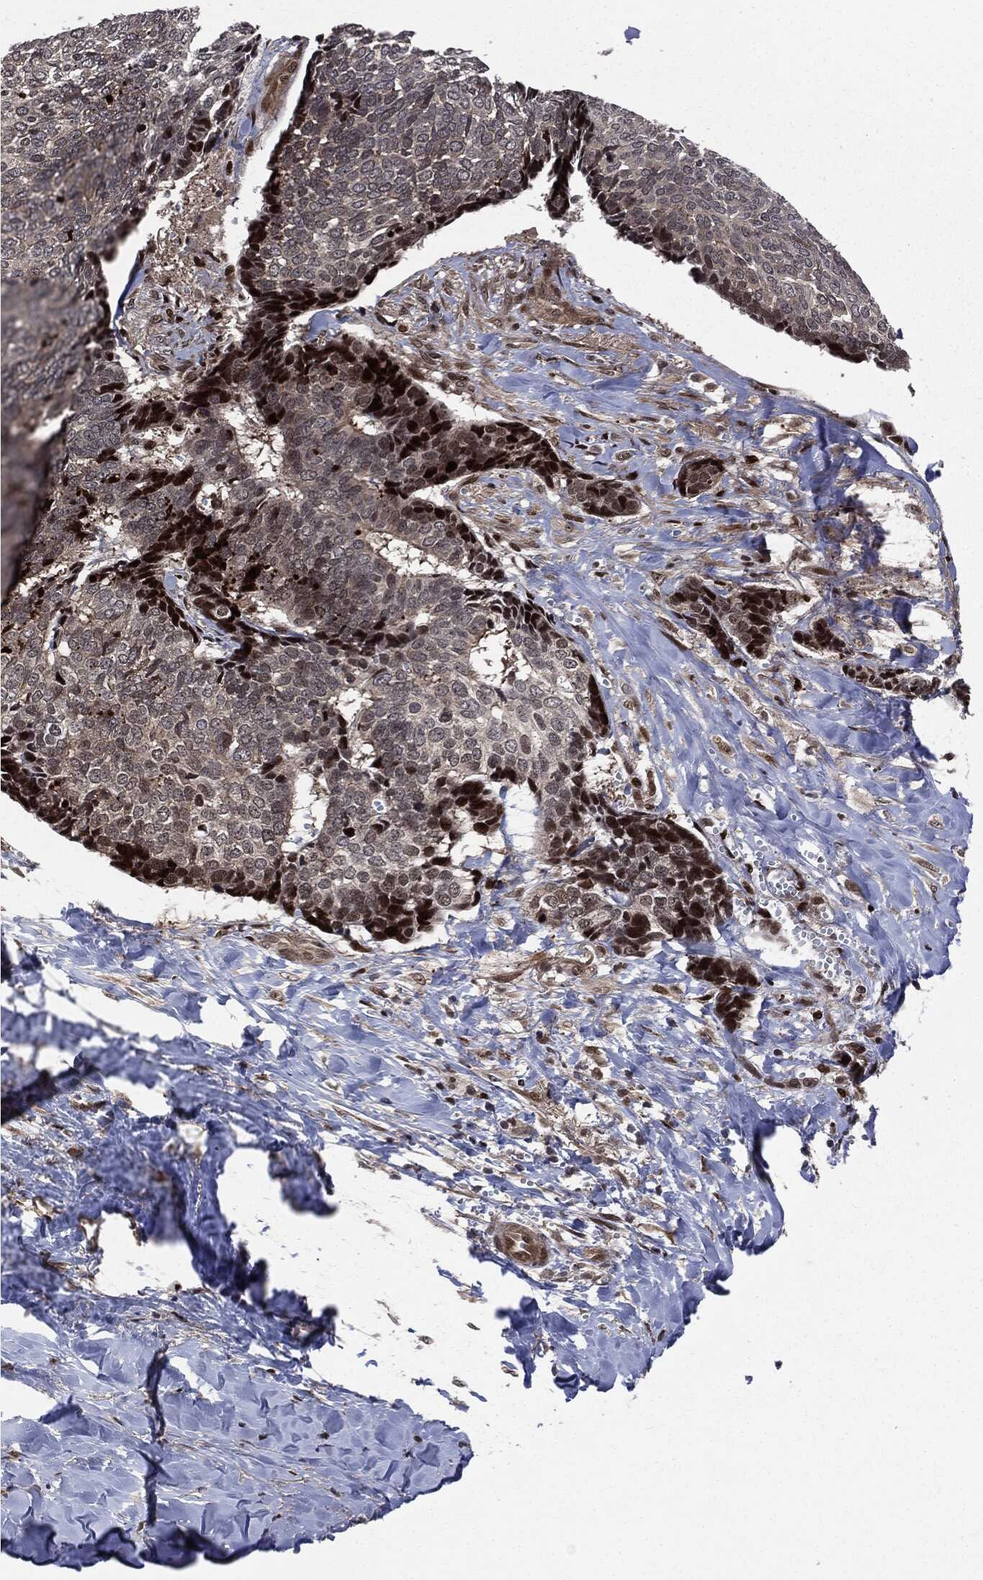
{"staining": {"intensity": "strong", "quantity": "<25%", "location": "nuclear"}, "tissue": "skin cancer", "cell_type": "Tumor cells", "image_type": "cancer", "snomed": [{"axis": "morphology", "description": "Basal cell carcinoma"}, {"axis": "topography", "description": "Skin"}], "caption": "Skin cancer (basal cell carcinoma) stained for a protein (brown) displays strong nuclear positive expression in approximately <25% of tumor cells.", "gene": "SMAD4", "patient": {"sex": "male", "age": 86}}